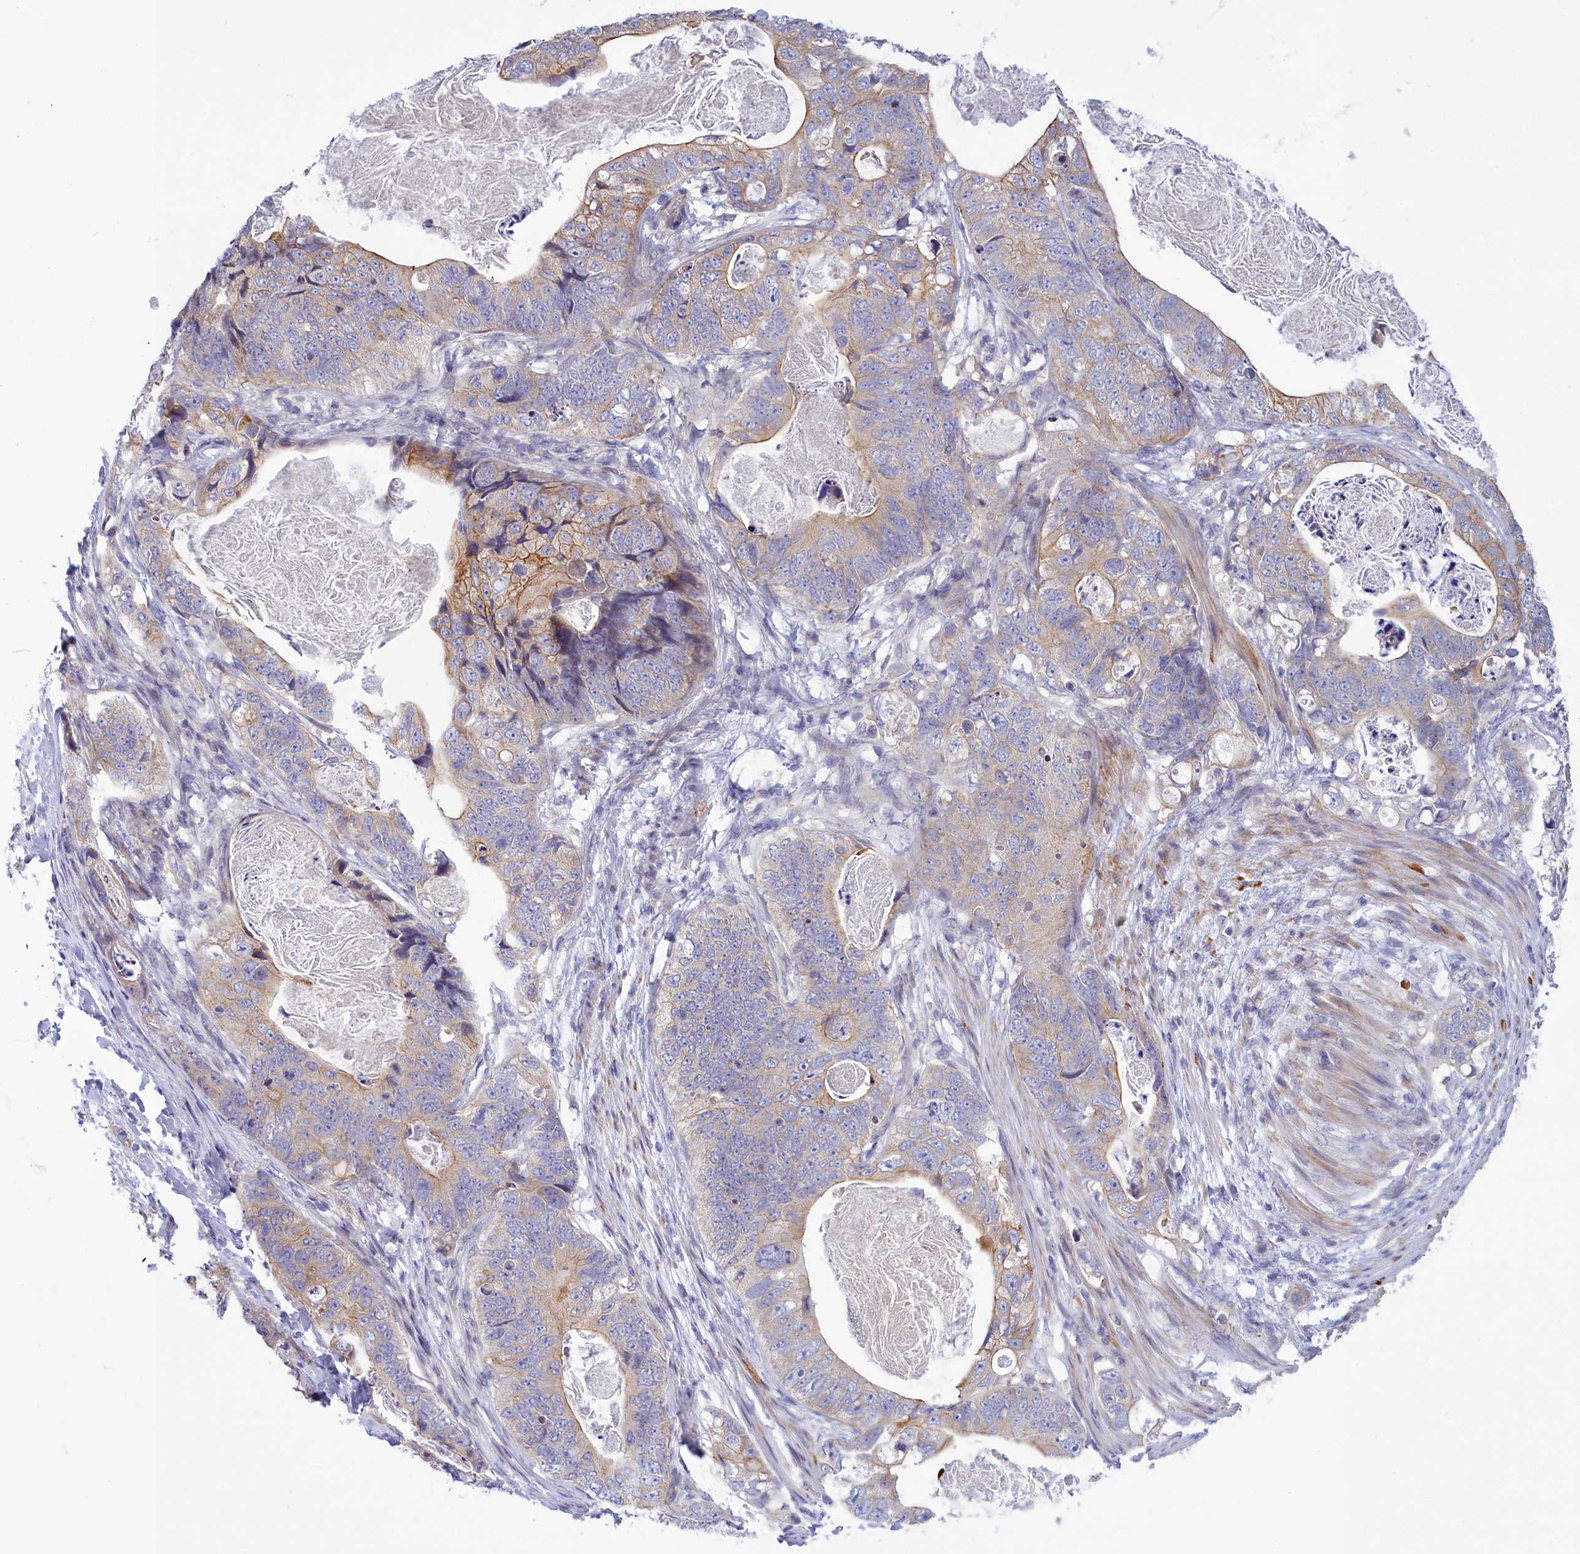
{"staining": {"intensity": "moderate", "quantity": "<25%", "location": "cytoplasmic/membranous"}, "tissue": "stomach cancer", "cell_type": "Tumor cells", "image_type": "cancer", "snomed": [{"axis": "morphology", "description": "Normal tissue, NOS"}, {"axis": "morphology", "description": "Adenocarcinoma, NOS"}, {"axis": "topography", "description": "Stomach"}], "caption": "Human adenocarcinoma (stomach) stained for a protein (brown) demonstrates moderate cytoplasmic/membranous positive positivity in approximately <25% of tumor cells.", "gene": "CORO2A", "patient": {"sex": "female", "age": 89}}